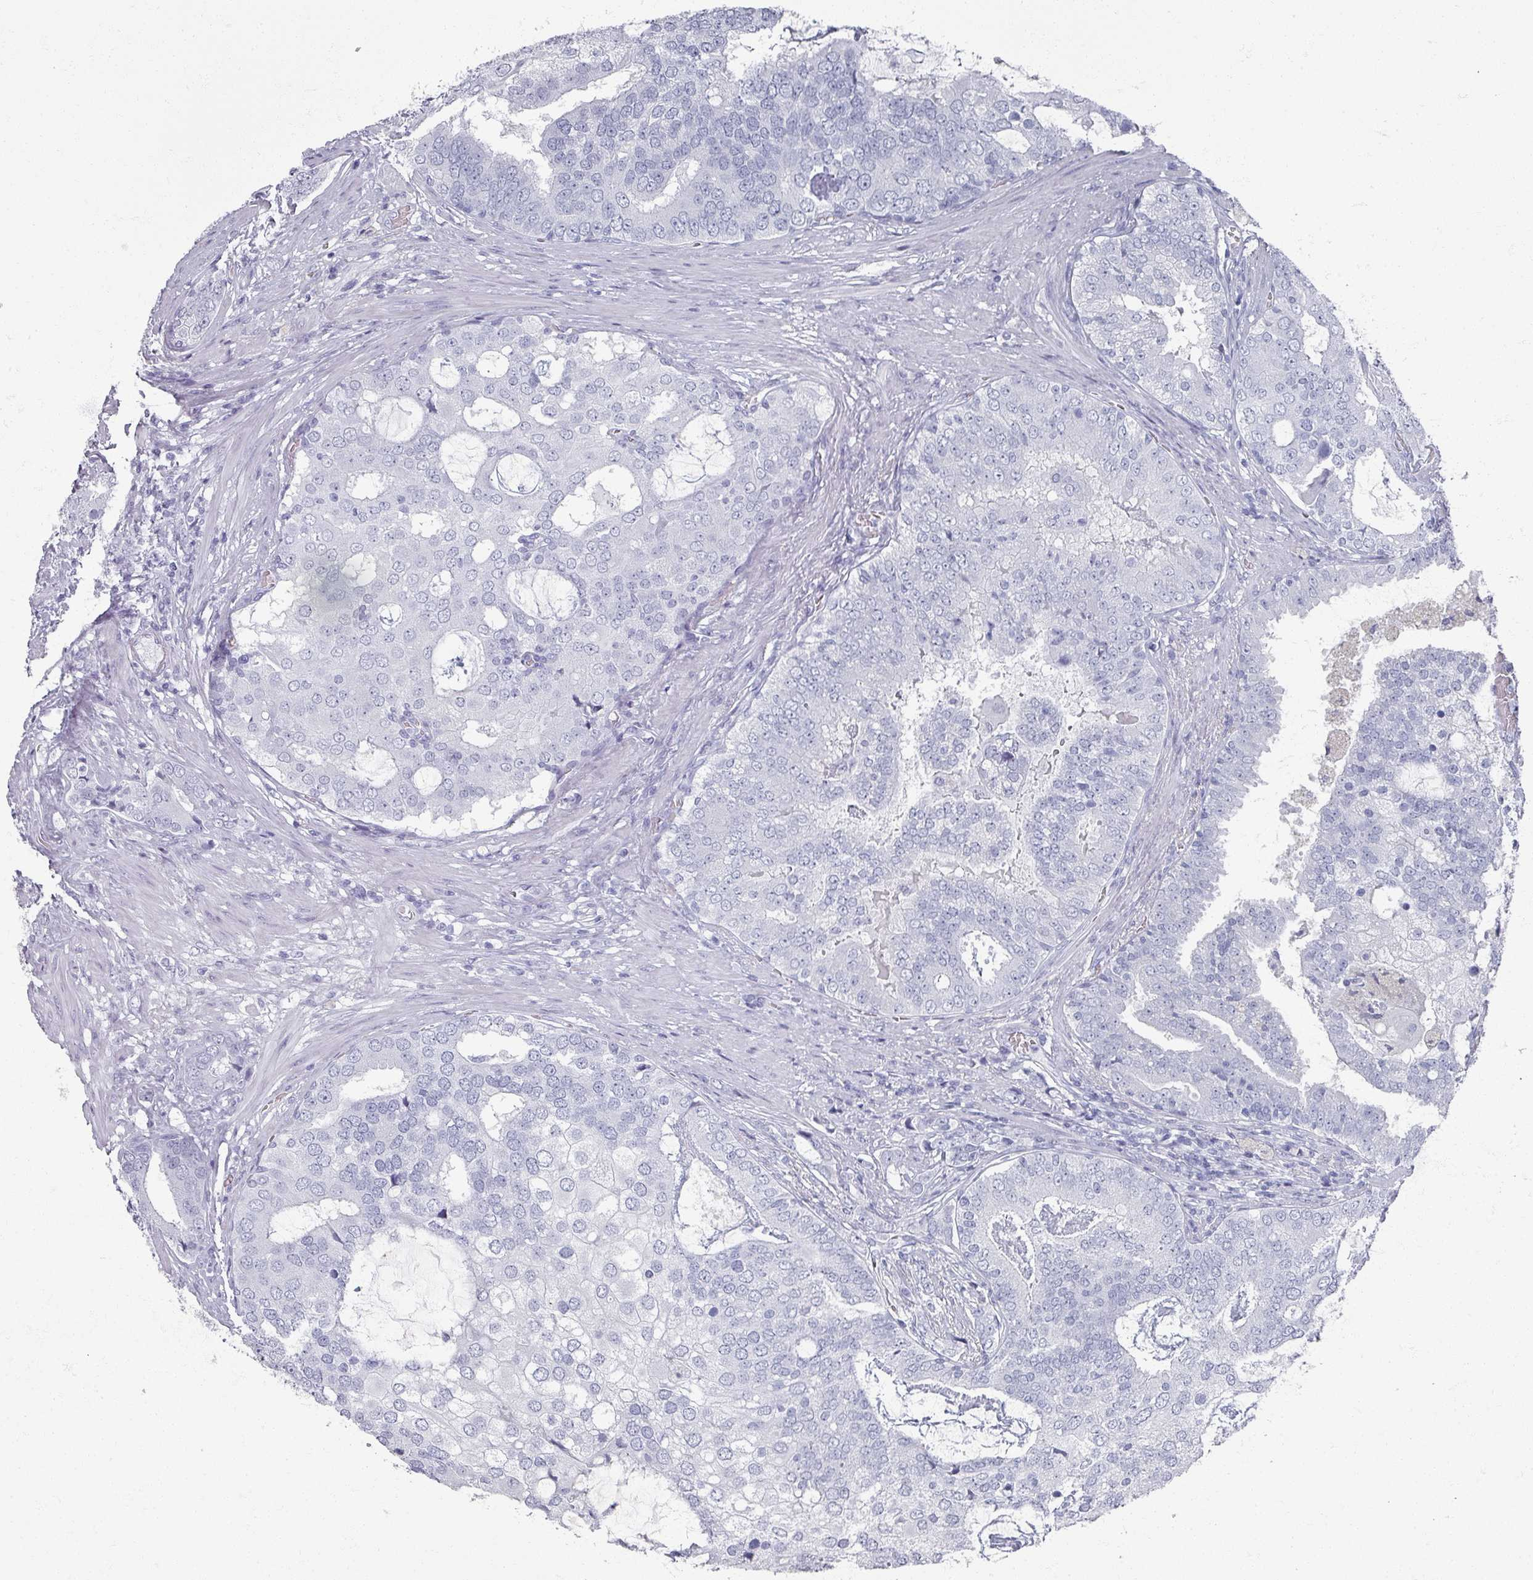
{"staining": {"intensity": "negative", "quantity": "none", "location": "none"}, "tissue": "prostate cancer", "cell_type": "Tumor cells", "image_type": "cancer", "snomed": [{"axis": "morphology", "description": "Adenocarcinoma, High grade"}, {"axis": "topography", "description": "Prostate"}], "caption": "The micrograph demonstrates no staining of tumor cells in prostate cancer (high-grade adenocarcinoma). (Stains: DAB (3,3'-diaminobenzidine) immunohistochemistry with hematoxylin counter stain, Microscopy: brightfield microscopy at high magnification).", "gene": "OMG", "patient": {"sex": "male", "age": 55}}